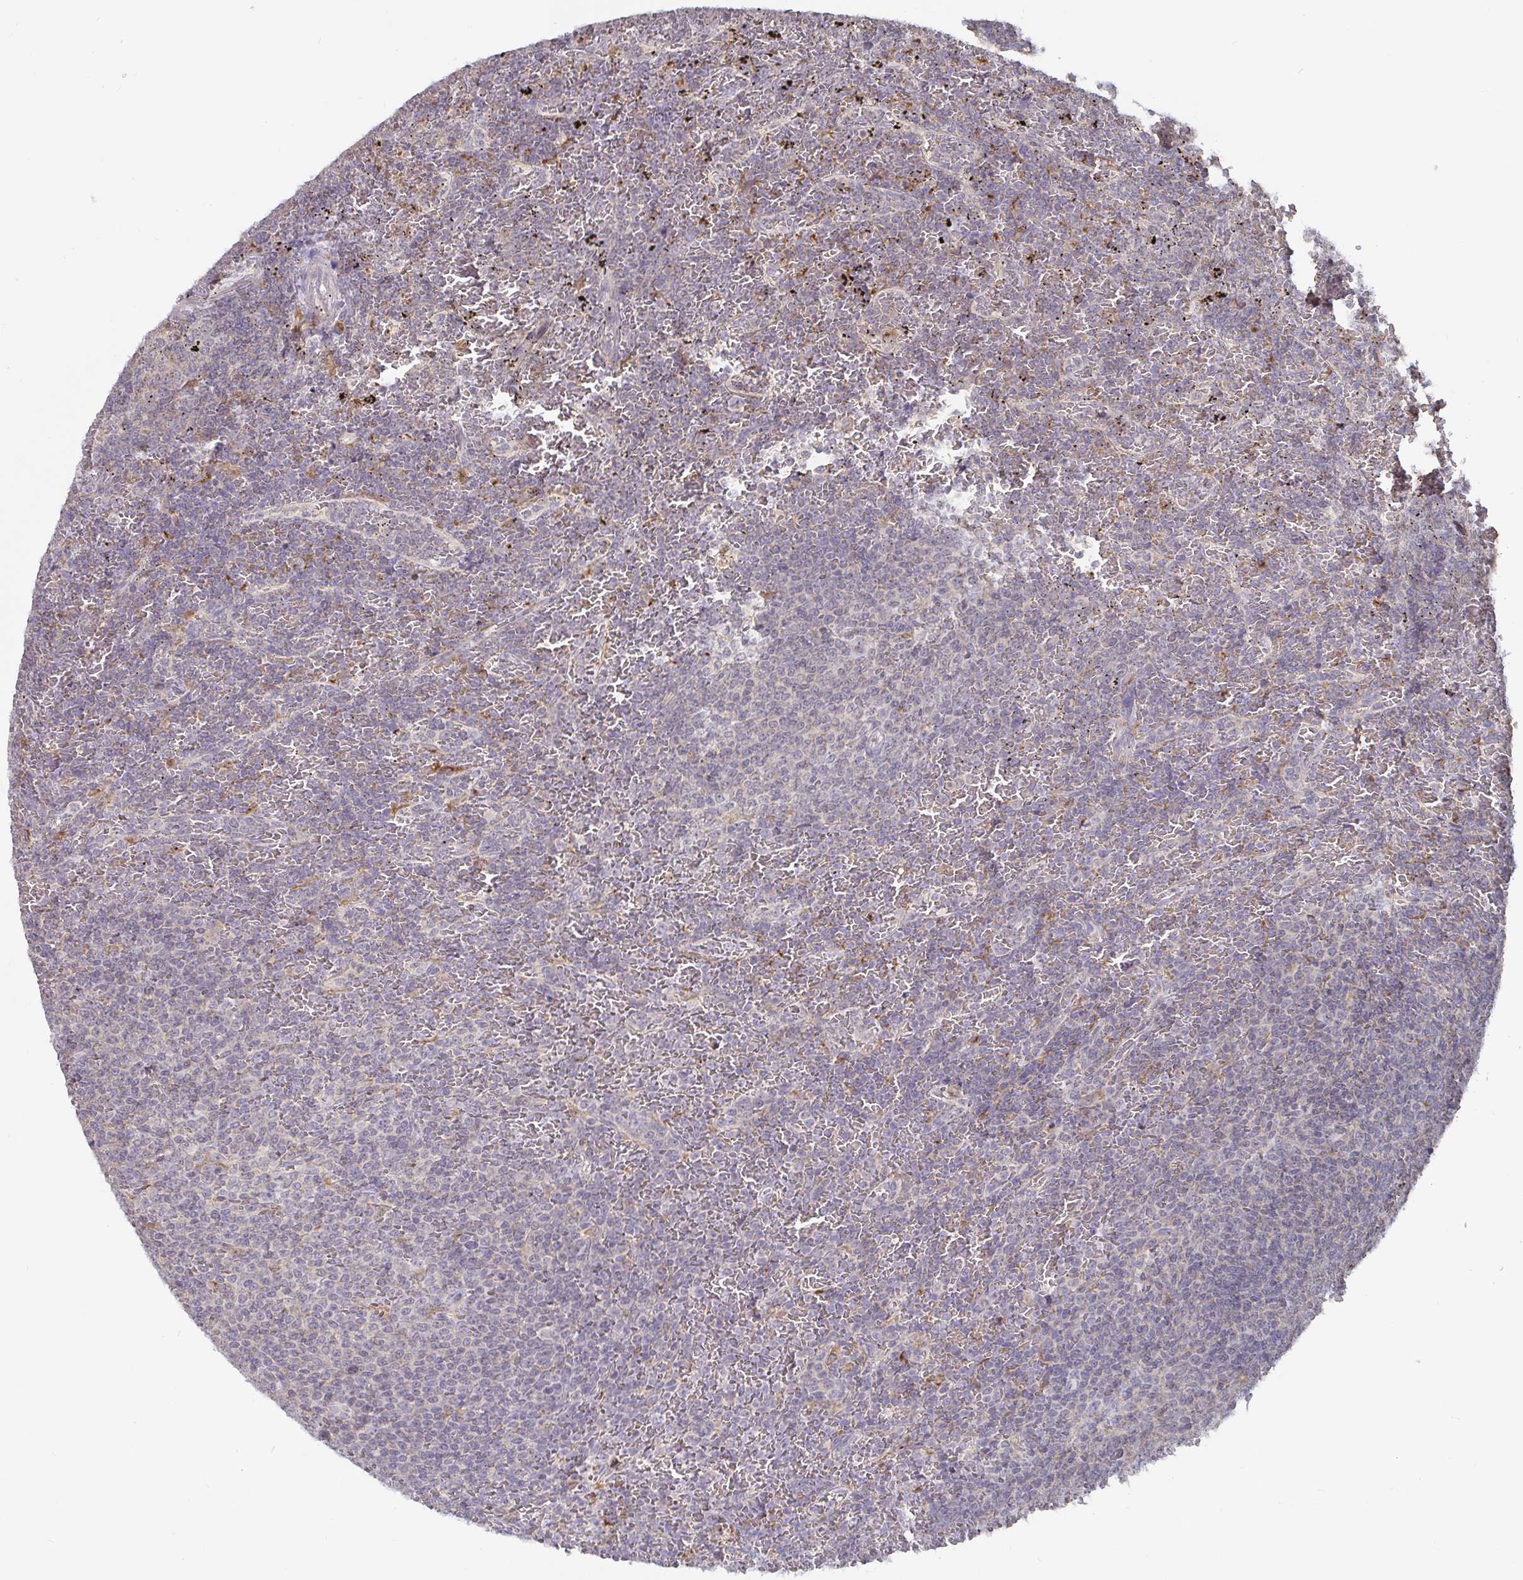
{"staining": {"intensity": "negative", "quantity": "none", "location": "none"}, "tissue": "lymphoma", "cell_type": "Tumor cells", "image_type": "cancer", "snomed": [{"axis": "morphology", "description": "Malignant lymphoma, non-Hodgkin's type, Low grade"}, {"axis": "topography", "description": "Spleen"}], "caption": "An image of human low-grade malignant lymphoma, non-Hodgkin's type is negative for staining in tumor cells.", "gene": "CDH18", "patient": {"sex": "female", "age": 77}}